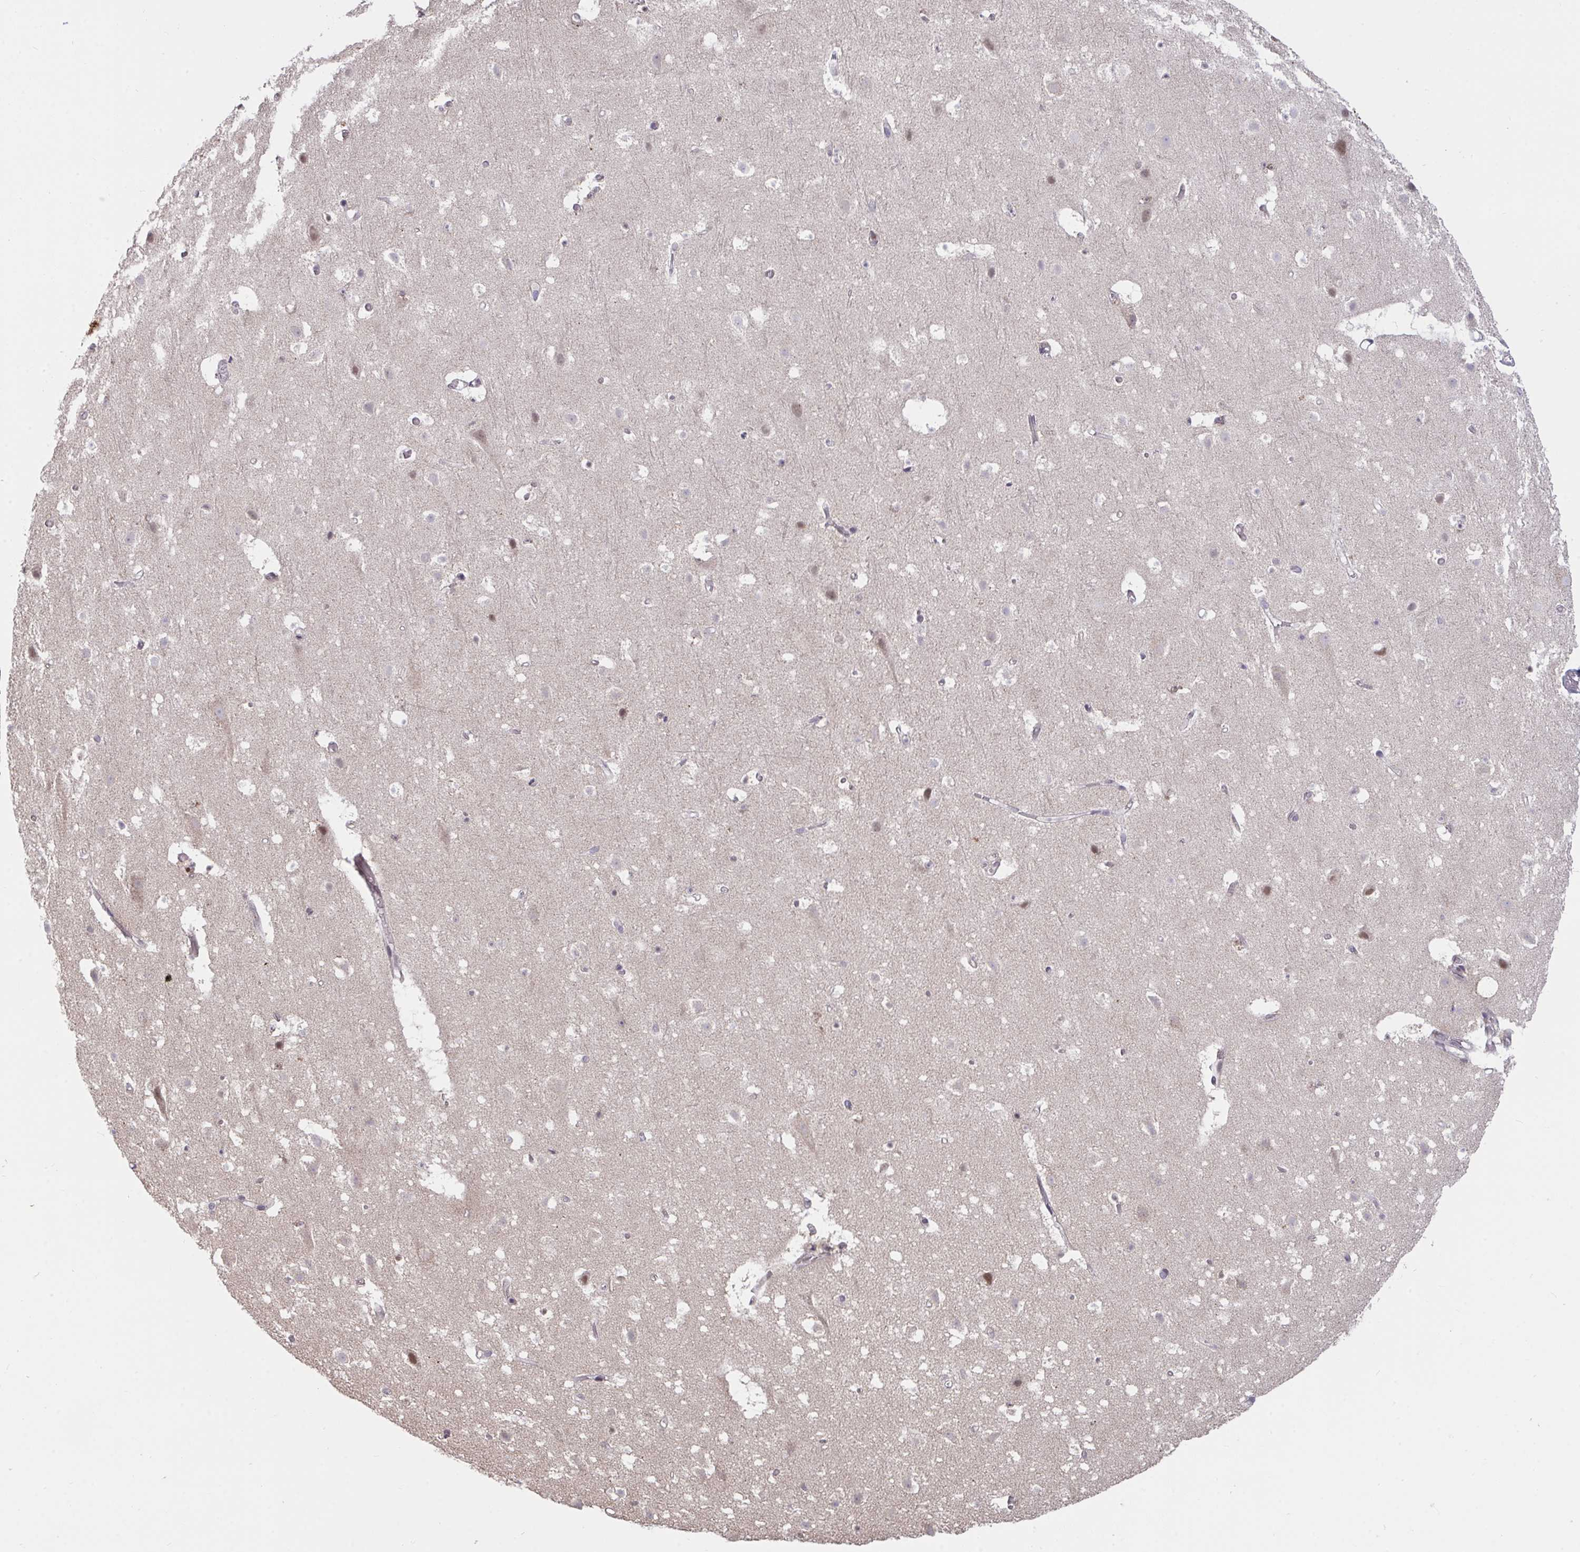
{"staining": {"intensity": "negative", "quantity": "none", "location": "none"}, "tissue": "cerebral cortex", "cell_type": "Endothelial cells", "image_type": "normal", "snomed": [{"axis": "morphology", "description": "Normal tissue, NOS"}, {"axis": "topography", "description": "Cerebral cortex"}], "caption": "Immunohistochemistry (IHC) of benign cerebral cortex shows no expression in endothelial cells. (Brightfield microscopy of DAB IHC at high magnification).", "gene": "SAP30", "patient": {"sex": "female", "age": 42}}